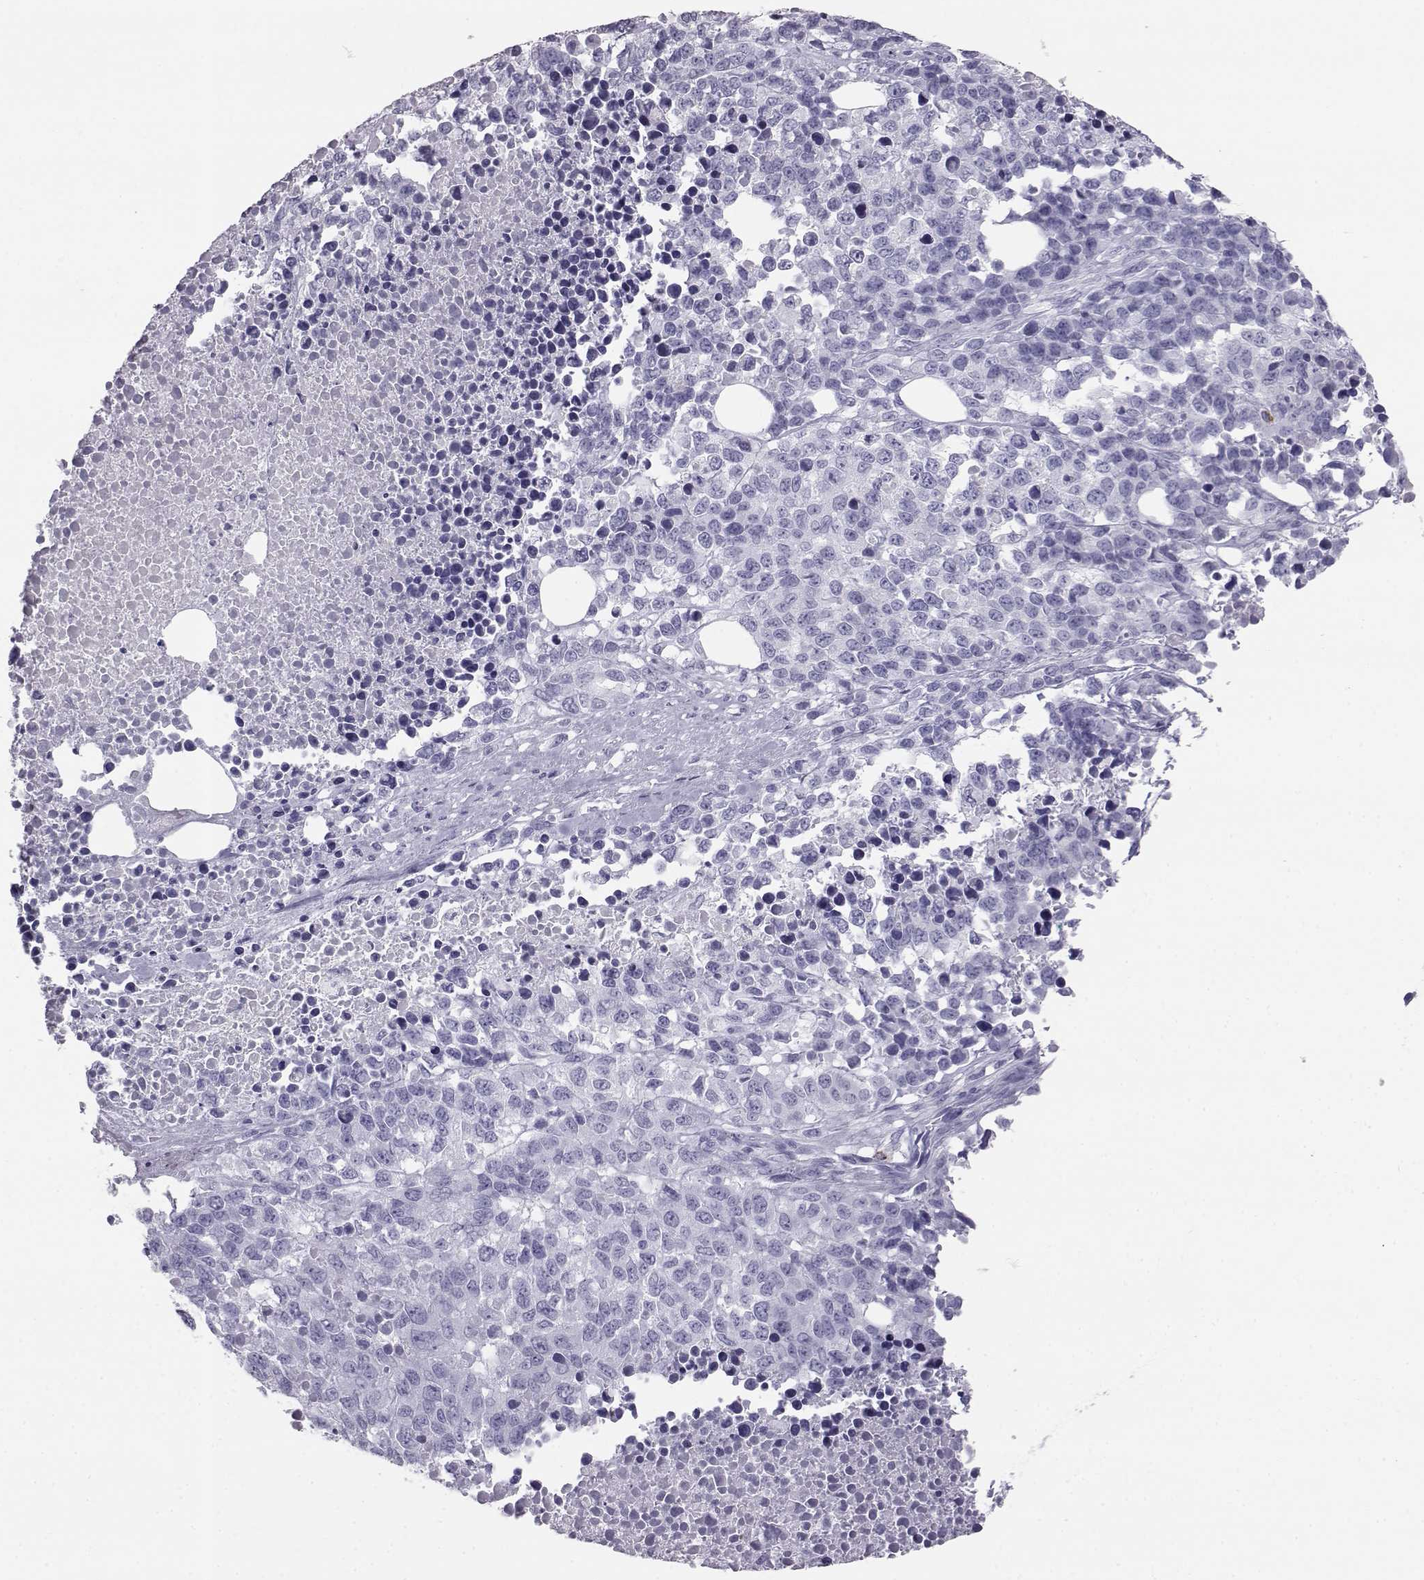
{"staining": {"intensity": "negative", "quantity": "none", "location": "none"}, "tissue": "melanoma", "cell_type": "Tumor cells", "image_type": "cancer", "snomed": [{"axis": "morphology", "description": "Malignant melanoma, Metastatic site"}, {"axis": "topography", "description": "Skin"}], "caption": "IHC micrograph of neoplastic tissue: human melanoma stained with DAB exhibits no significant protein positivity in tumor cells.", "gene": "ITLN2", "patient": {"sex": "male", "age": 84}}